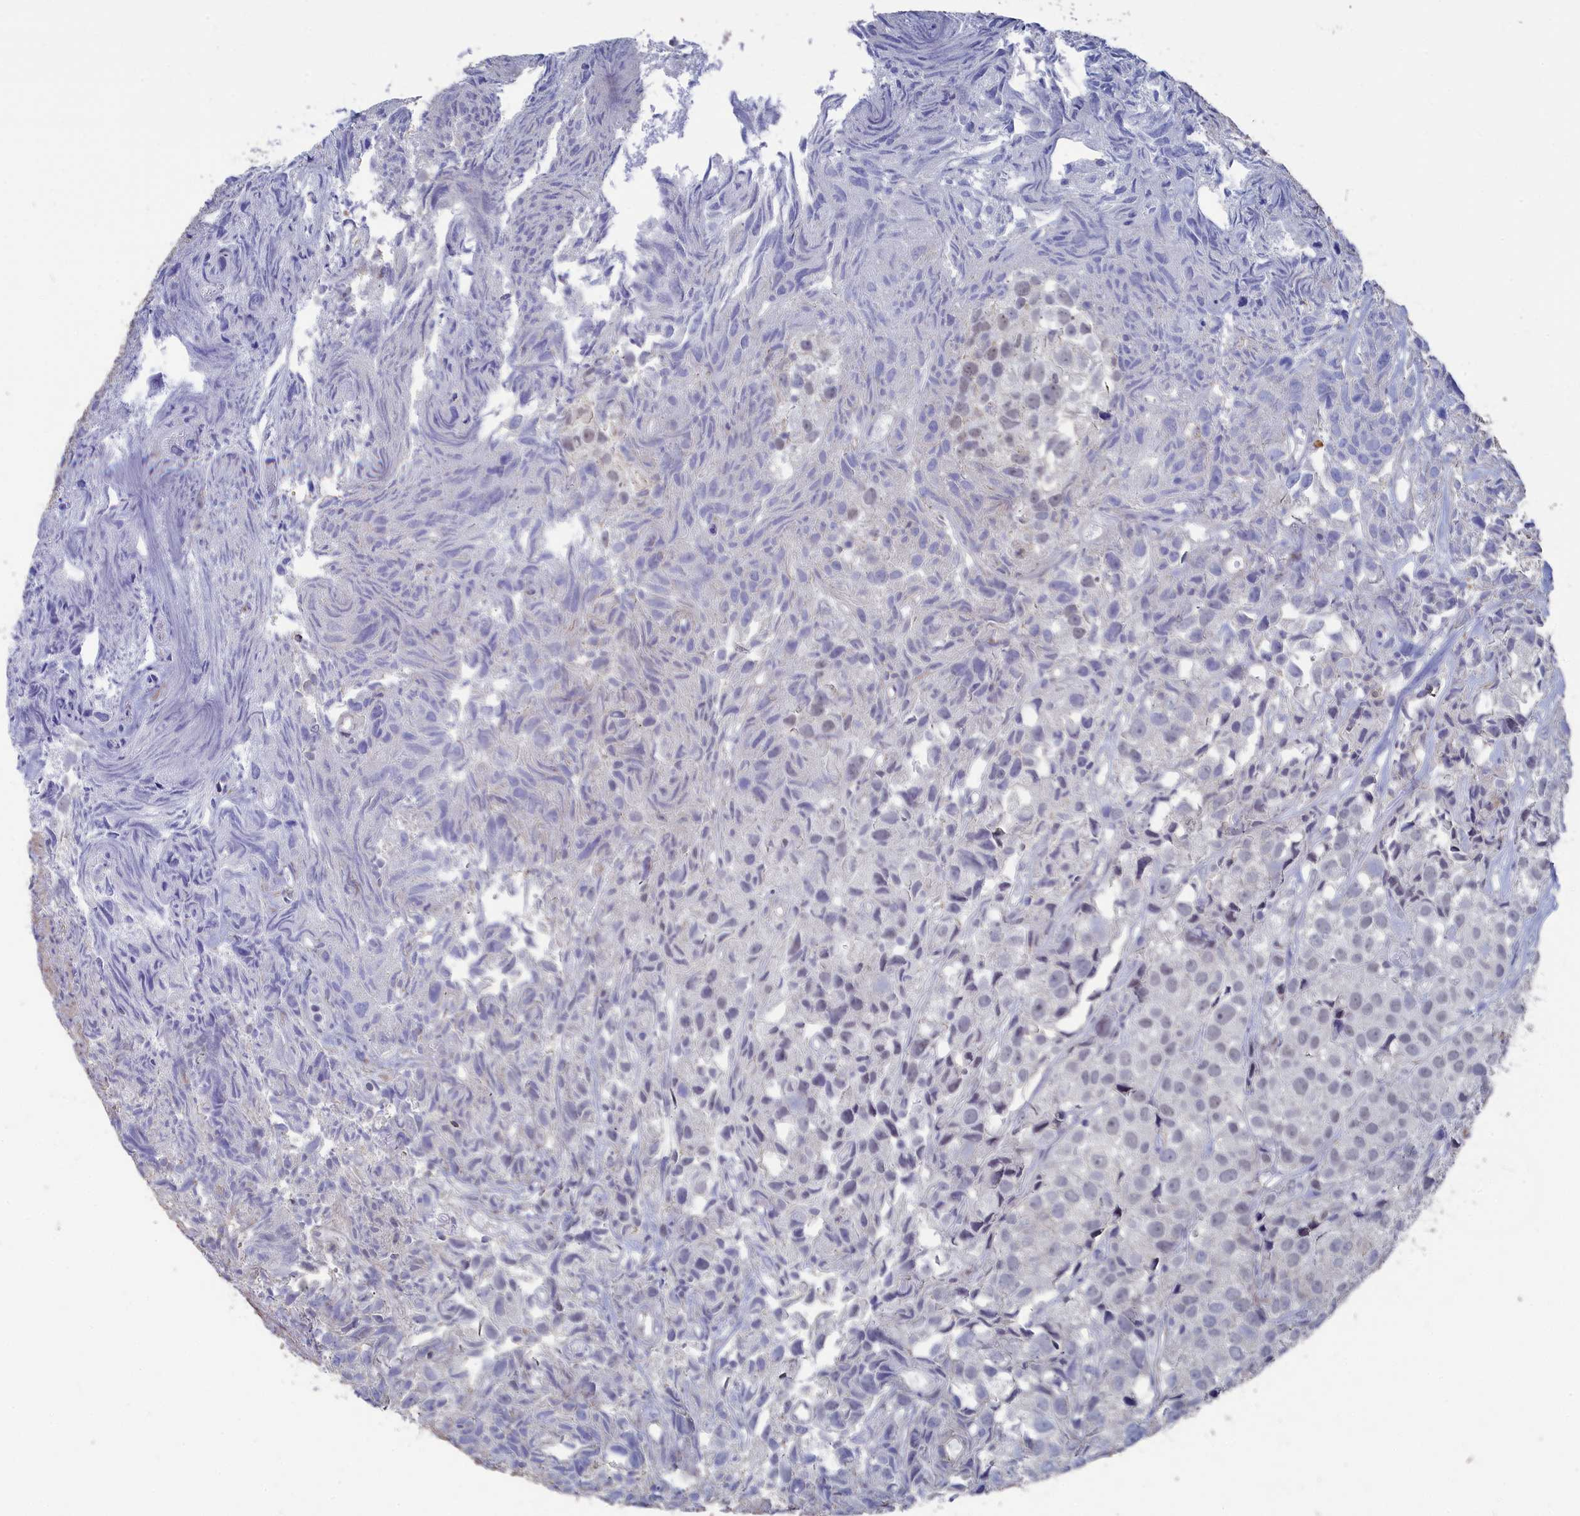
{"staining": {"intensity": "negative", "quantity": "none", "location": "none"}, "tissue": "urothelial cancer", "cell_type": "Tumor cells", "image_type": "cancer", "snomed": [{"axis": "morphology", "description": "Urothelial carcinoma, High grade"}, {"axis": "topography", "description": "Urinary bladder"}], "caption": "Tumor cells show no significant positivity in urothelial cancer.", "gene": "SEMG2", "patient": {"sex": "female", "age": 75}}